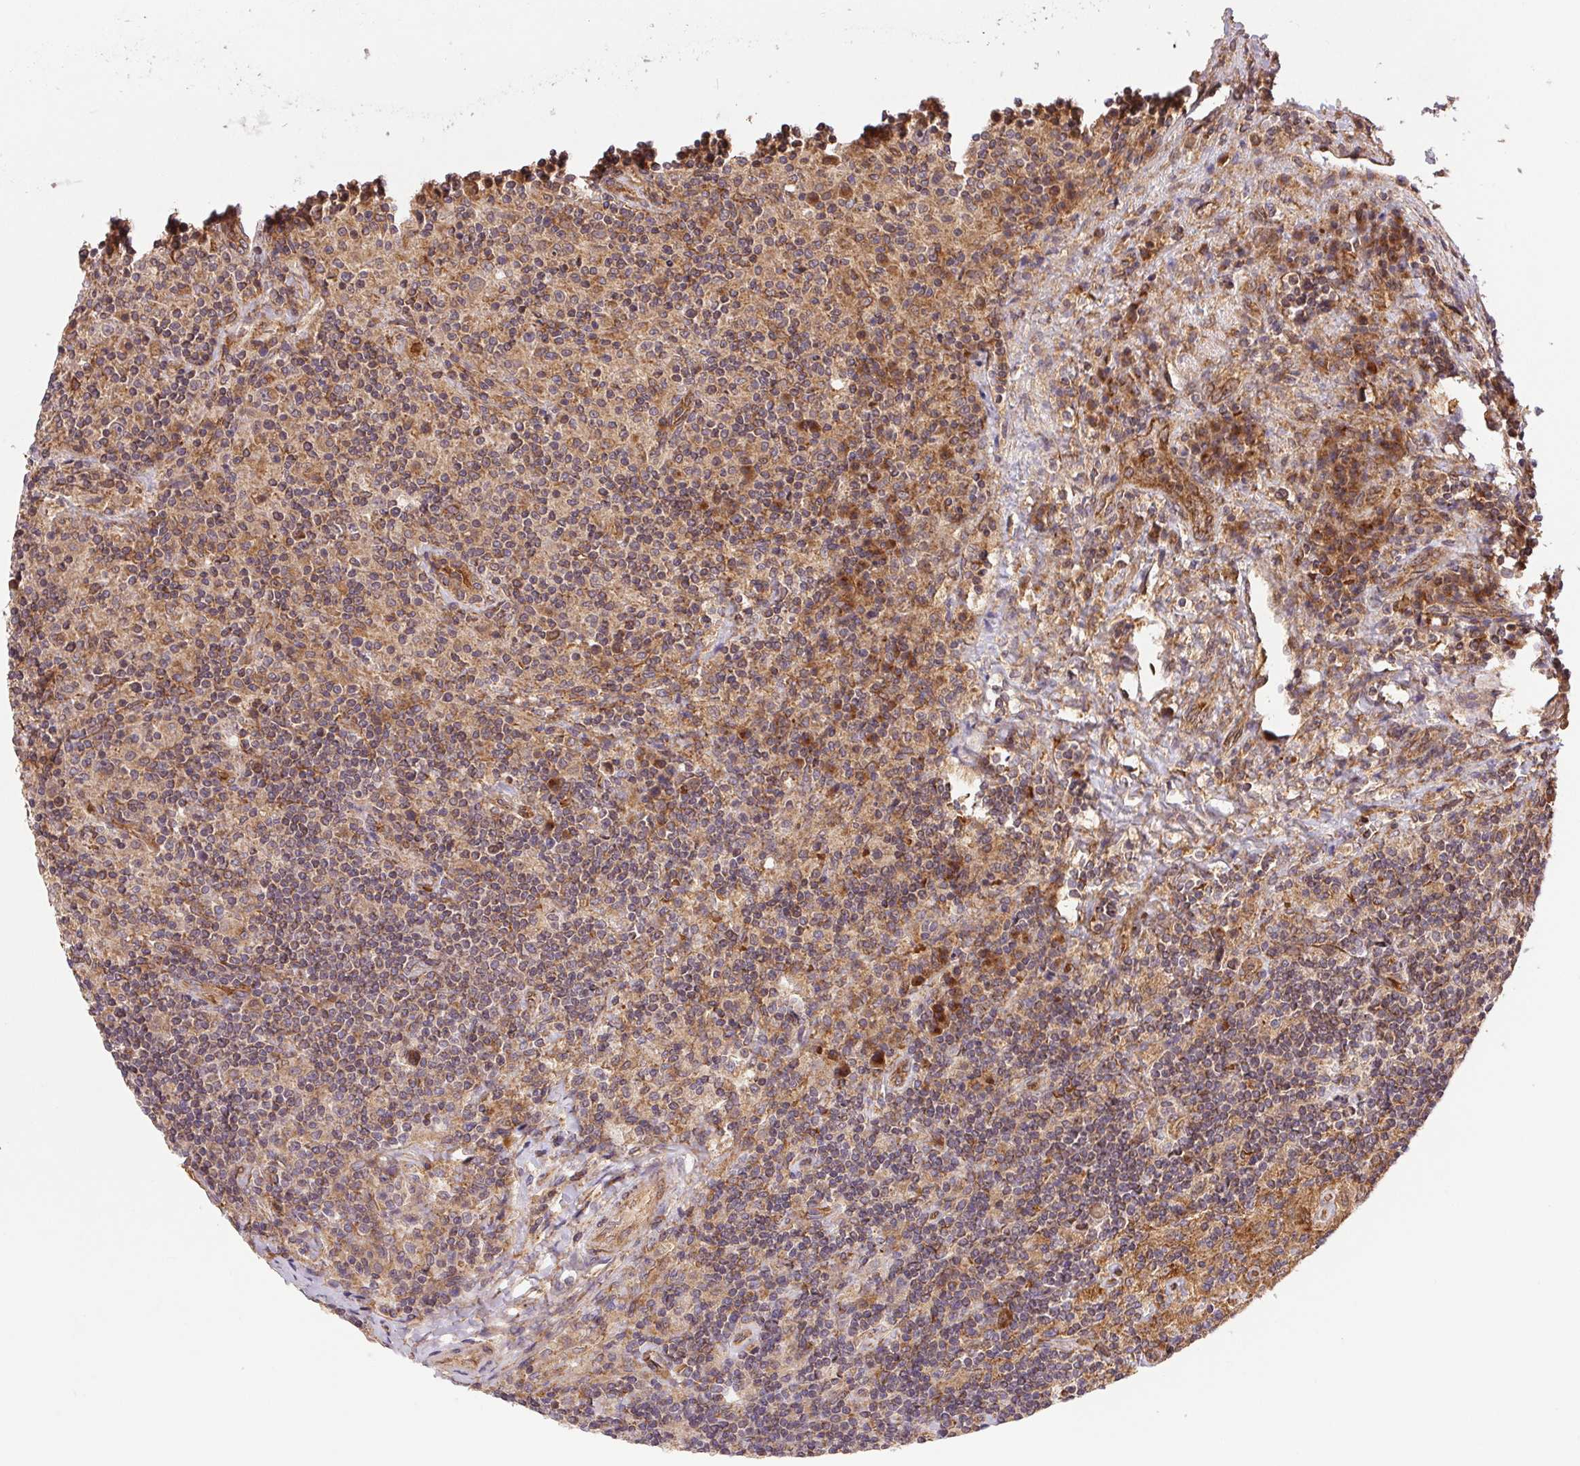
{"staining": {"intensity": "weak", "quantity": ">75%", "location": "cytoplasmic/membranous"}, "tissue": "lymphoma", "cell_type": "Tumor cells", "image_type": "cancer", "snomed": [{"axis": "morphology", "description": "Hodgkin's disease, NOS"}, {"axis": "topography", "description": "Lymph node"}], "caption": "The image exhibits a brown stain indicating the presence of a protein in the cytoplasmic/membranous of tumor cells in Hodgkin's disease. The staining was performed using DAB (3,3'-diaminobenzidine) to visualize the protein expression in brown, while the nuclei were stained in blue with hematoxylin (Magnification: 20x).", "gene": "USE1", "patient": {"sex": "male", "age": 70}}